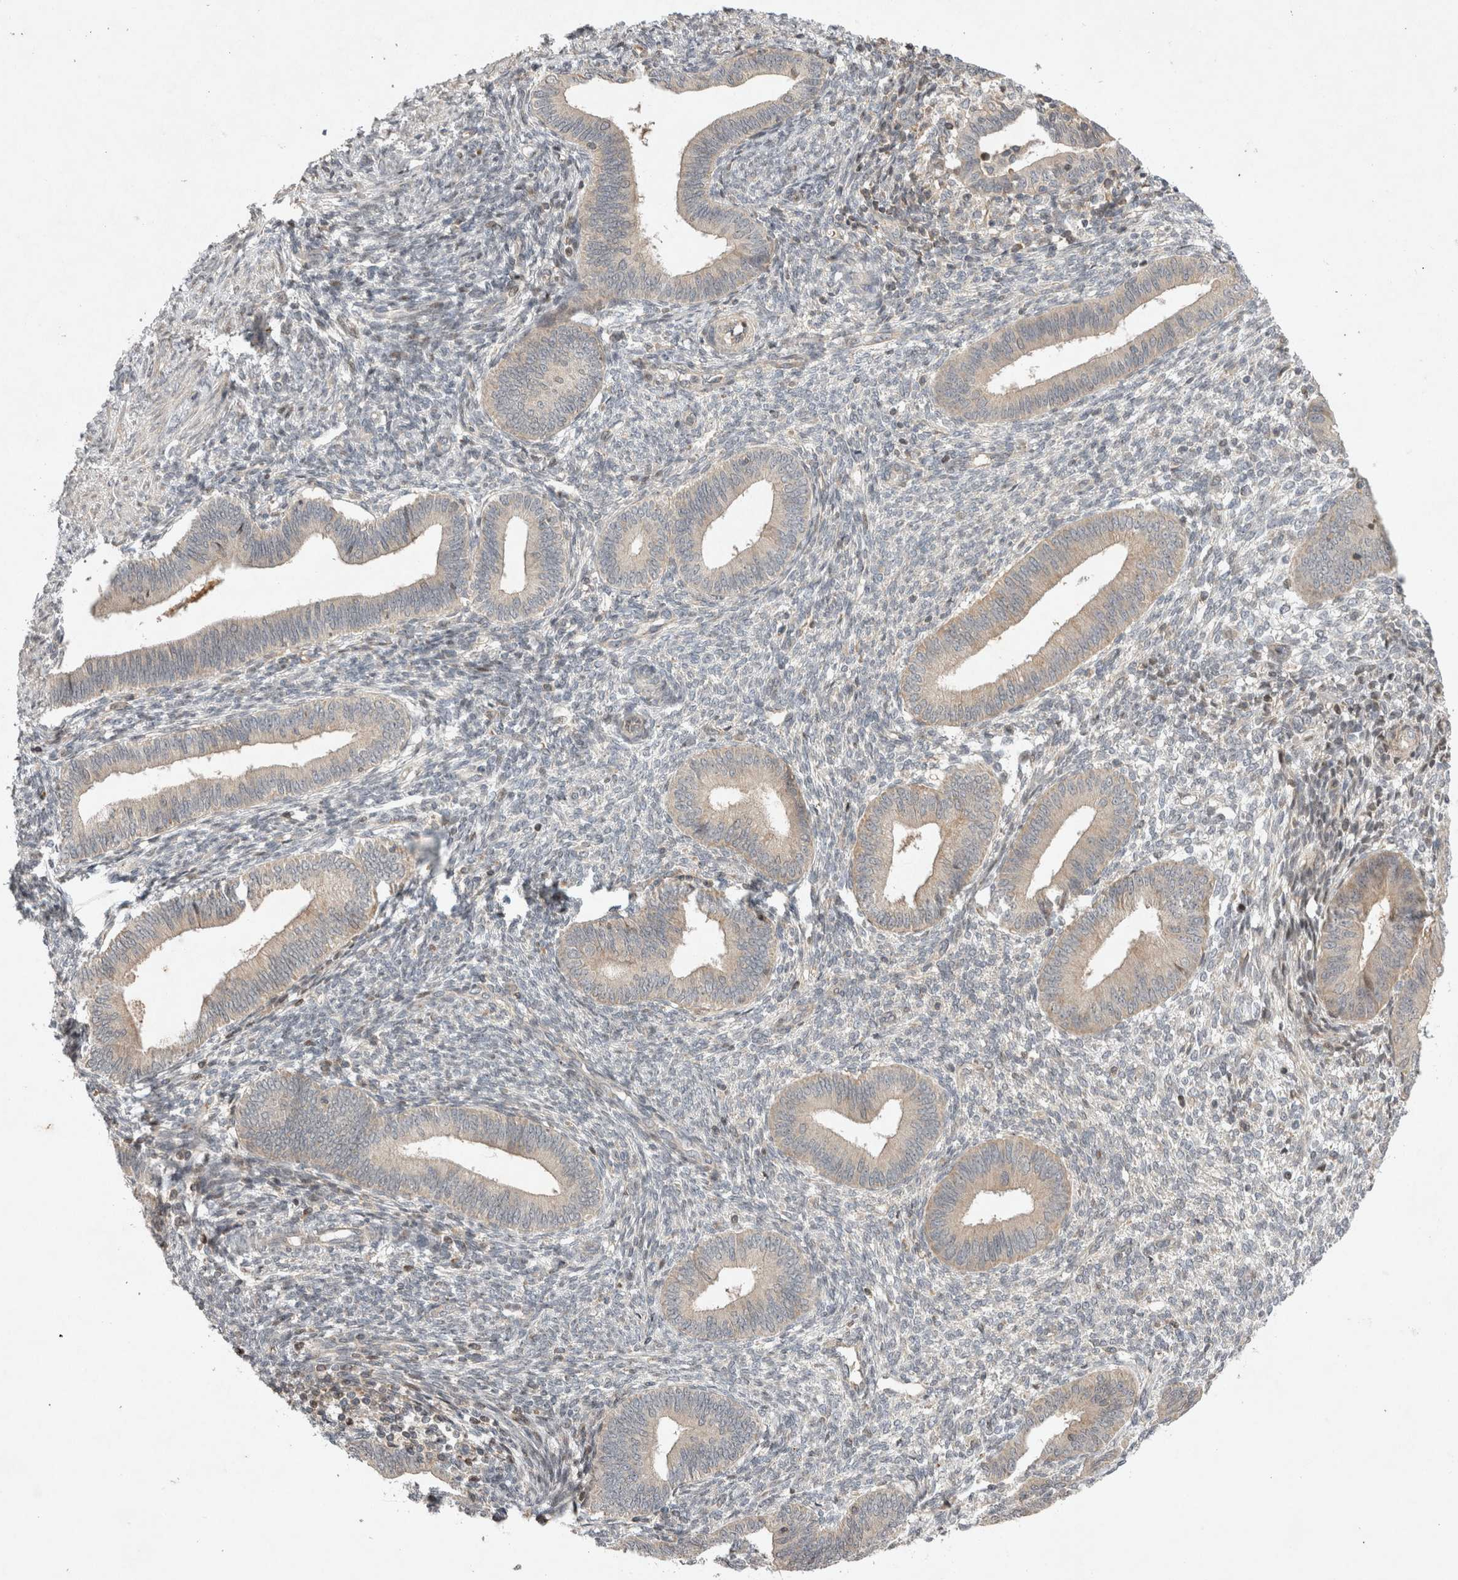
{"staining": {"intensity": "negative", "quantity": "none", "location": "none"}, "tissue": "endometrium", "cell_type": "Cells in endometrial stroma", "image_type": "normal", "snomed": [{"axis": "morphology", "description": "Normal tissue, NOS"}, {"axis": "topography", "description": "Endometrium"}], "caption": "A histopathology image of human endometrium is negative for staining in cells in endometrial stroma. (DAB immunohistochemistry with hematoxylin counter stain).", "gene": "EIF2AK1", "patient": {"sex": "female", "age": 46}}